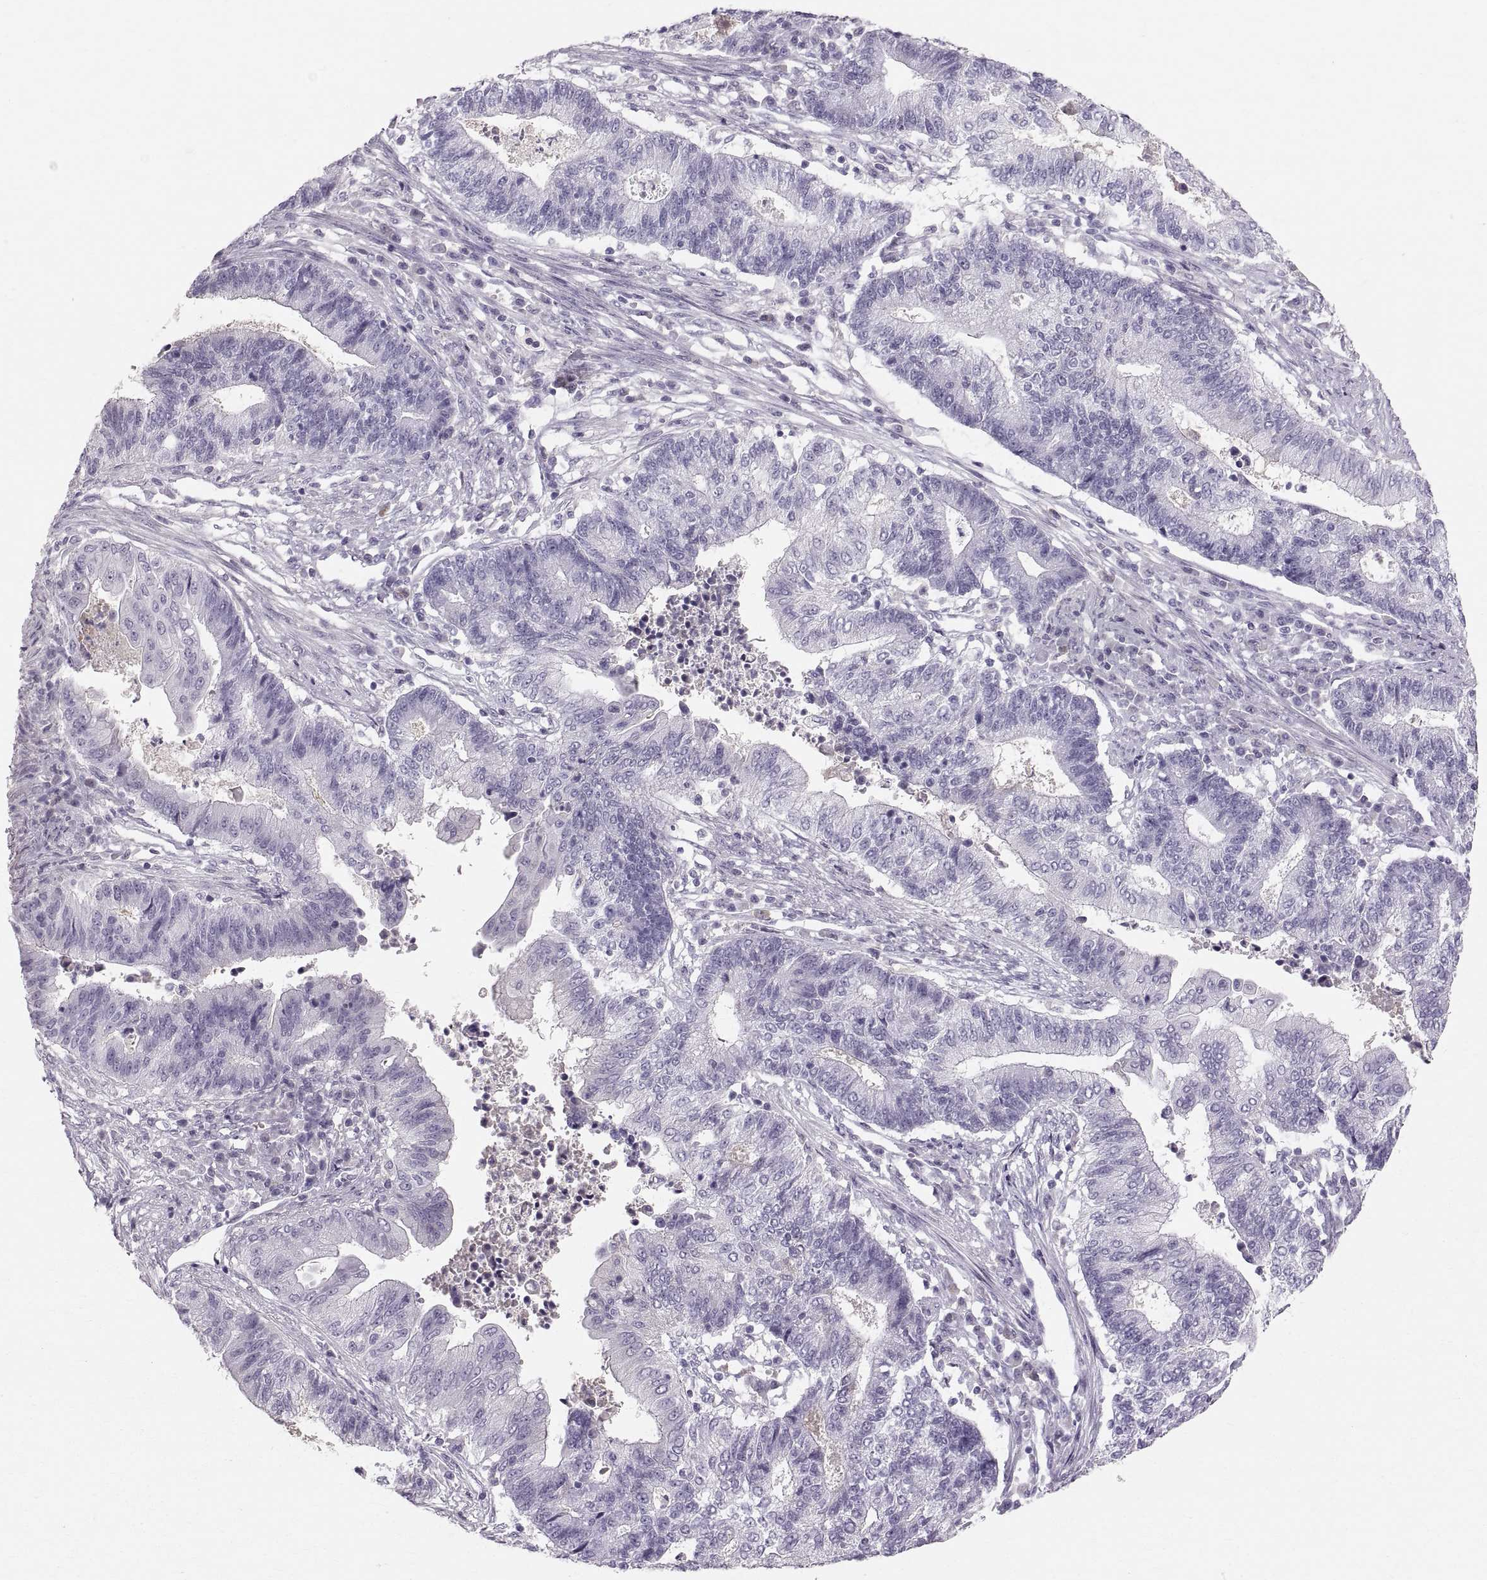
{"staining": {"intensity": "negative", "quantity": "none", "location": "none"}, "tissue": "endometrial cancer", "cell_type": "Tumor cells", "image_type": "cancer", "snomed": [{"axis": "morphology", "description": "Adenocarcinoma, NOS"}, {"axis": "topography", "description": "Uterus"}, {"axis": "topography", "description": "Endometrium"}], "caption": "DAB immunohistochemical staining of human endometrial cancer (adenocarcinoma) demonstrates no significant positivity in tumor cells.", "gene": "SLC22A6", "patient": {"sex": "female", "age": 54}}